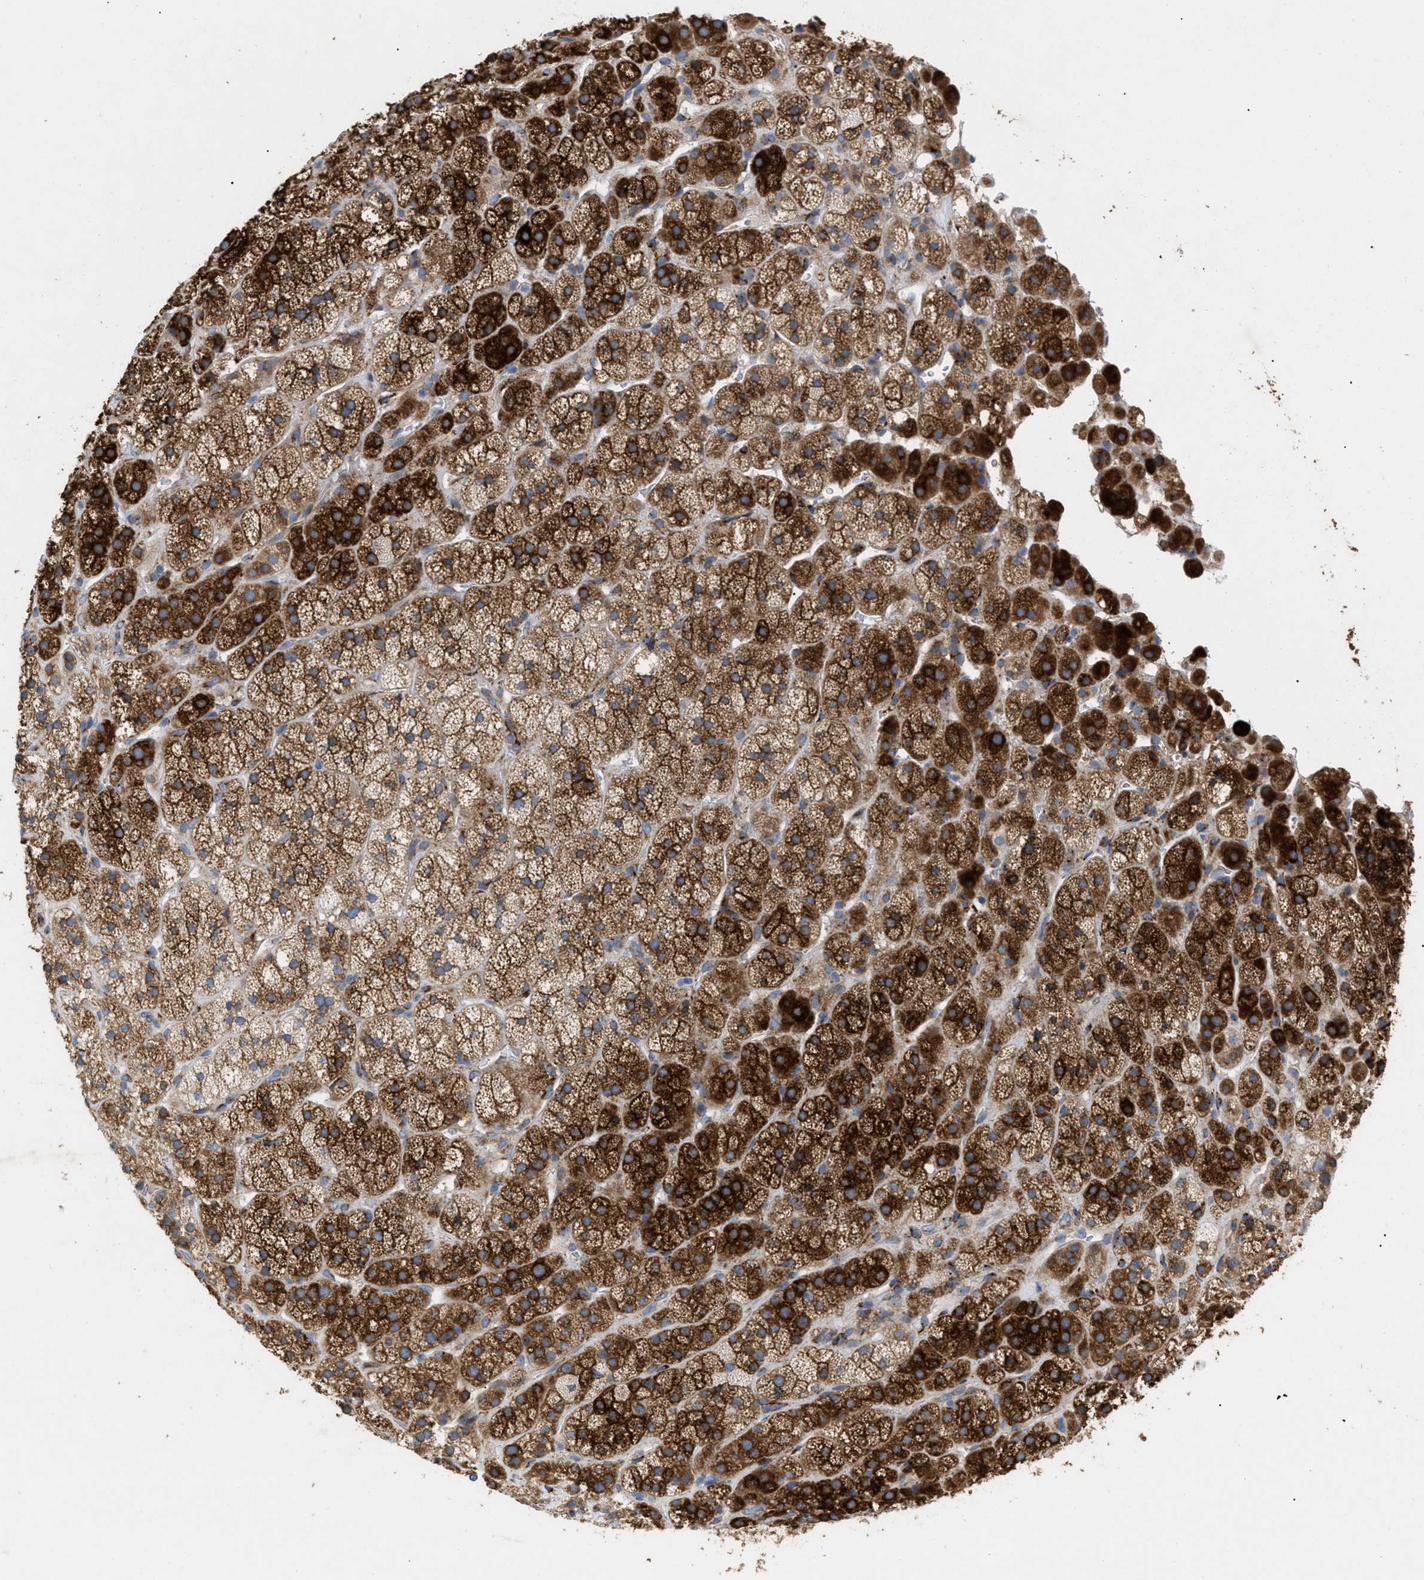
{"staining": {"intensity": "strong", "quantity": "25%-75%", "location": "cytoplasmic/membranous"}, "tissue": "adrenal gland", "cell_type": "Glandular cells", "image_type": "normal", "snomed": [{"axis": "morphology", "description": "Normal tissue, NOS"}, {"axis": "topography", "description": "Adrenal gland"}], "caption": "Human adrenal gland stained for a protein (brown) shows strong cytoplasmic/membranous positive positivity in about 25%-75% of glandular cells.", "gene": "SLC50A1", "patient": {"sex": "male", "age": 56}}